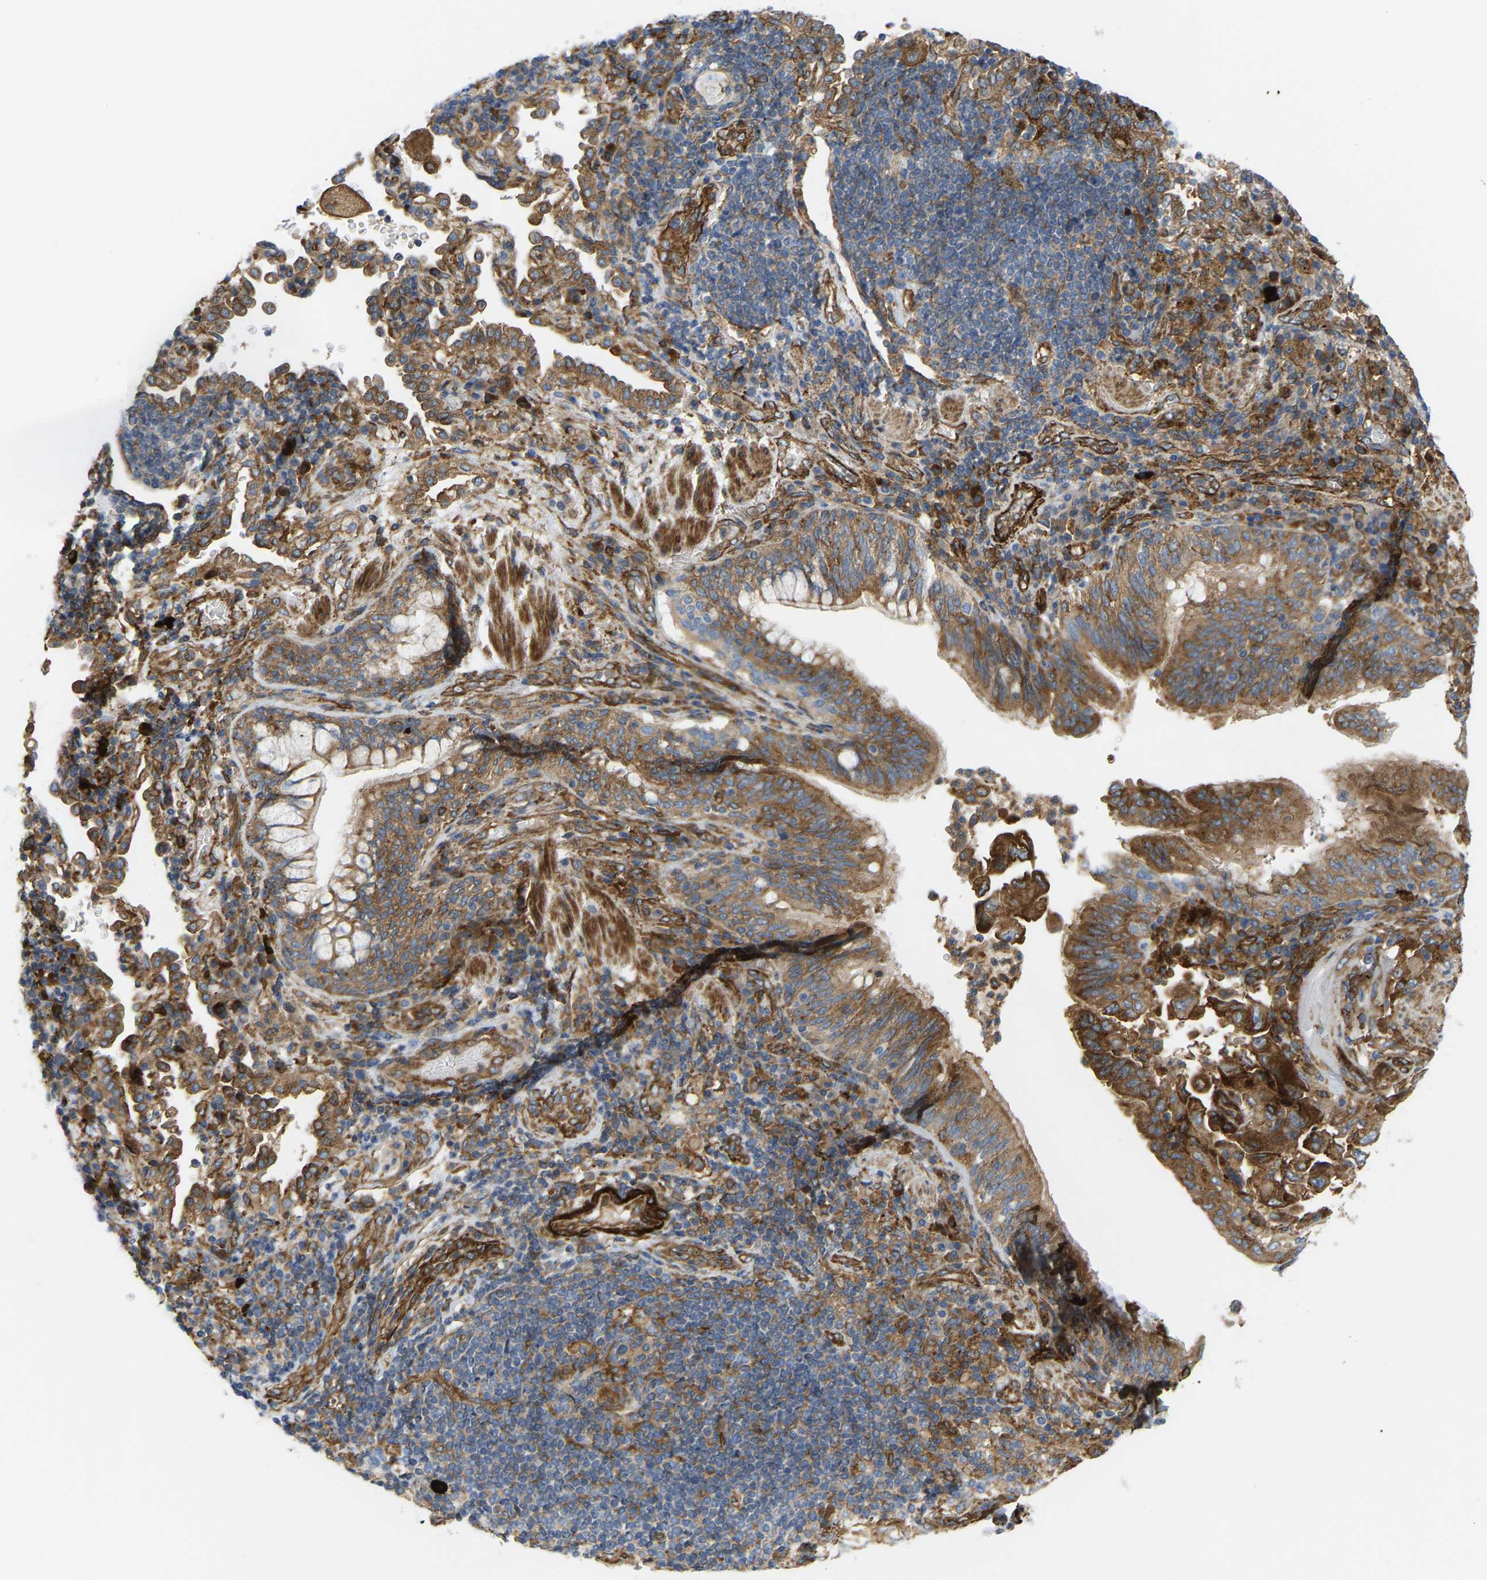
{"staining": {"intensity": "moderate", "quantity": ">75%", "location": "cytoplasmic/membranous"}, "tissue": "lung cancer", "cell_type": "Tumor cells", "image_type": "cancer", "snomed": [{"axis": "morphology", "description": "Adenocarcinoma, NOS"}, {"axis": "topography", "description": "Lung"}], "caption": "Brown immunohistochemical staining in human lung cancer (adenocarcinoma) reveals moderate cytoplasmic/membranous staining in approximately >75% of tumor cells.", "gene": "PICALM", "patient": {"sex": "male", "age": 64}}